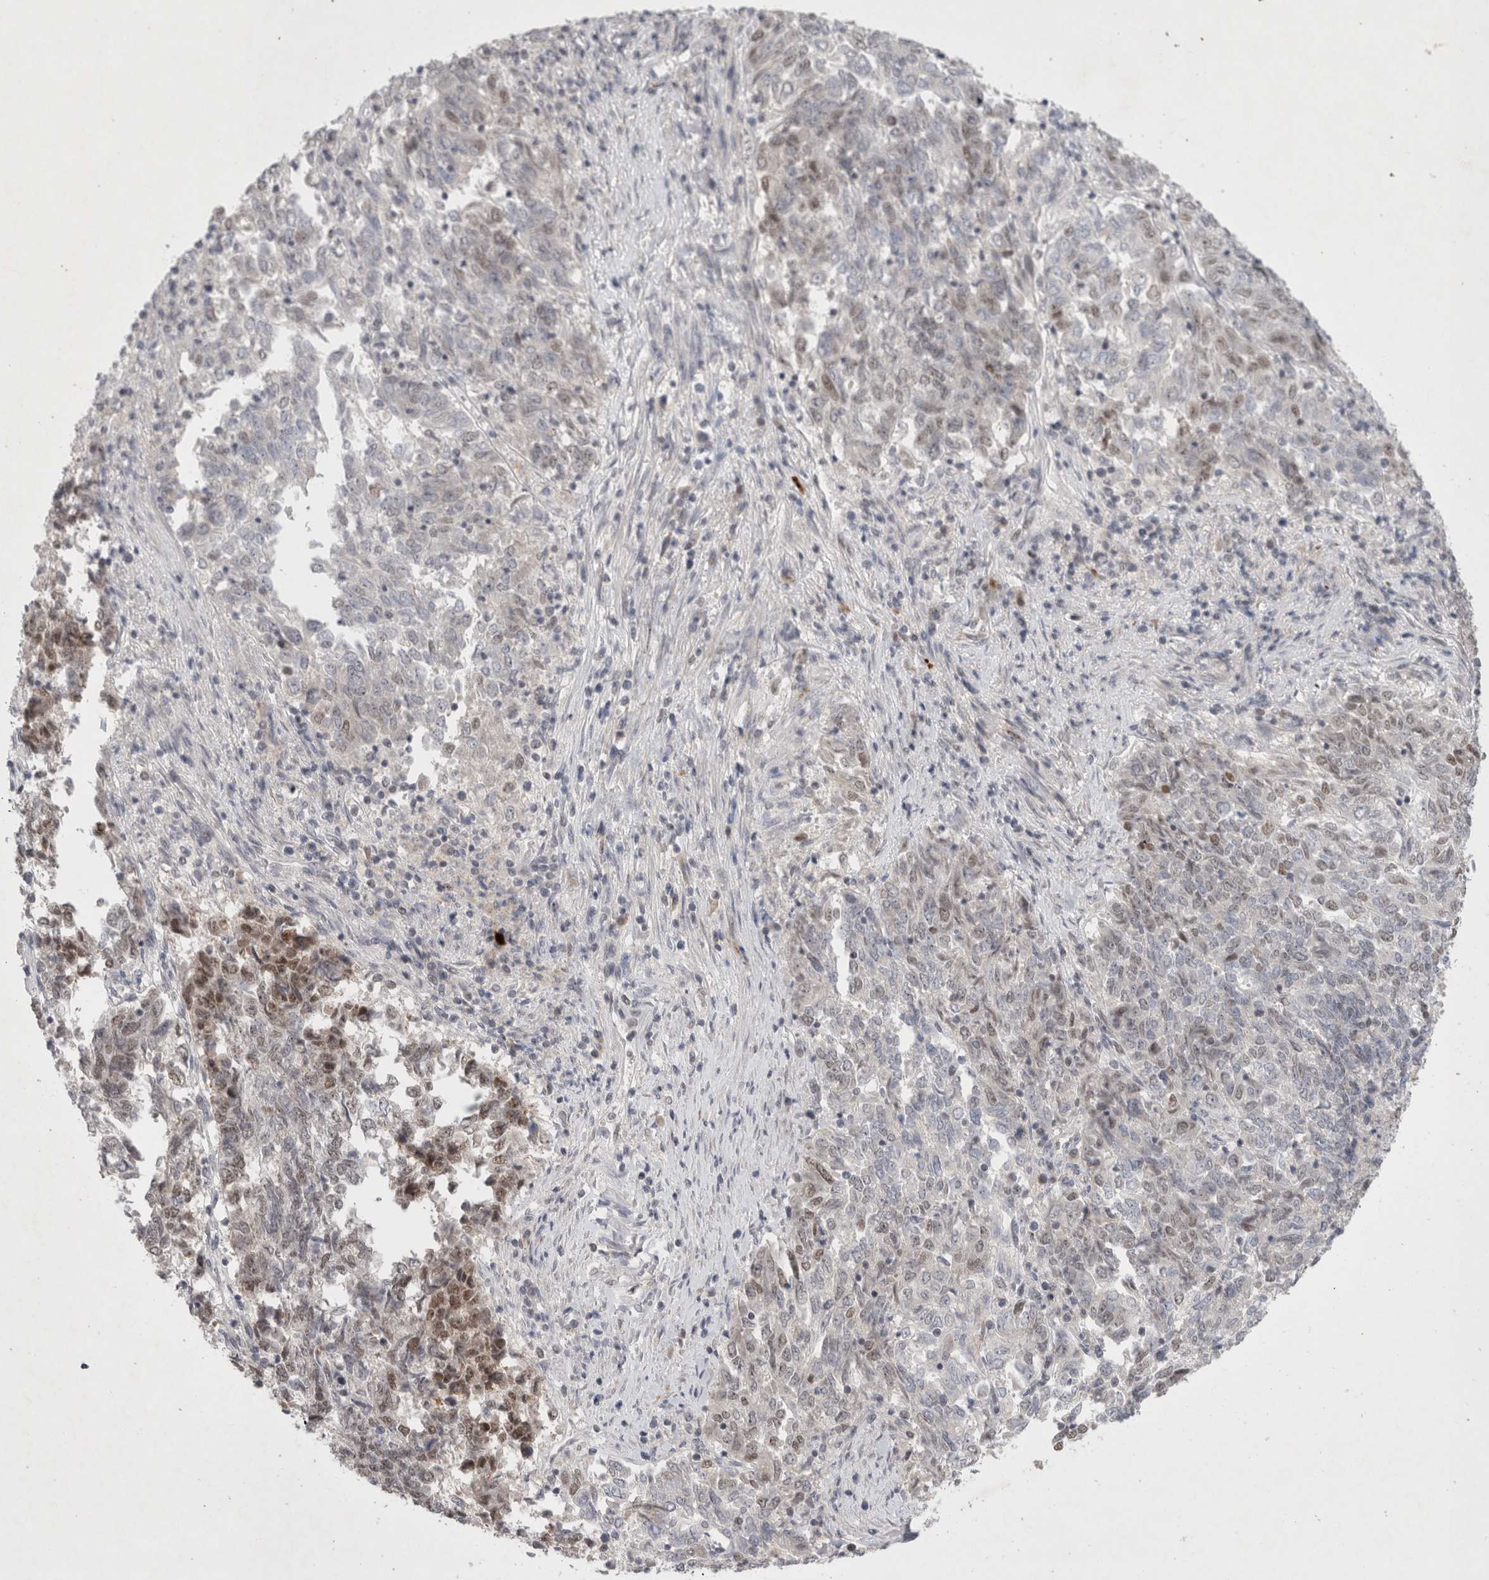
{"staining": {"intensity": "moderate", "quantity": "<25%", "location": "nuclear"}, "tissue": "endometrial cancer", "cell_type": "Tumor cells", "image_type": "cancer", "snomed": [{"axis": "morphology", "description": "Adenocarcinoma, NOS"}, {"axis": "topography", "description": "Endometrium"}], "caption": "Endometrial cancer (adenocarcinoma) tissue demonstrates moderate nuclear staining in approximately <25% of tumor cells", "gene": "RECQL4", "patient": {"sex": "female", "age": 80}}